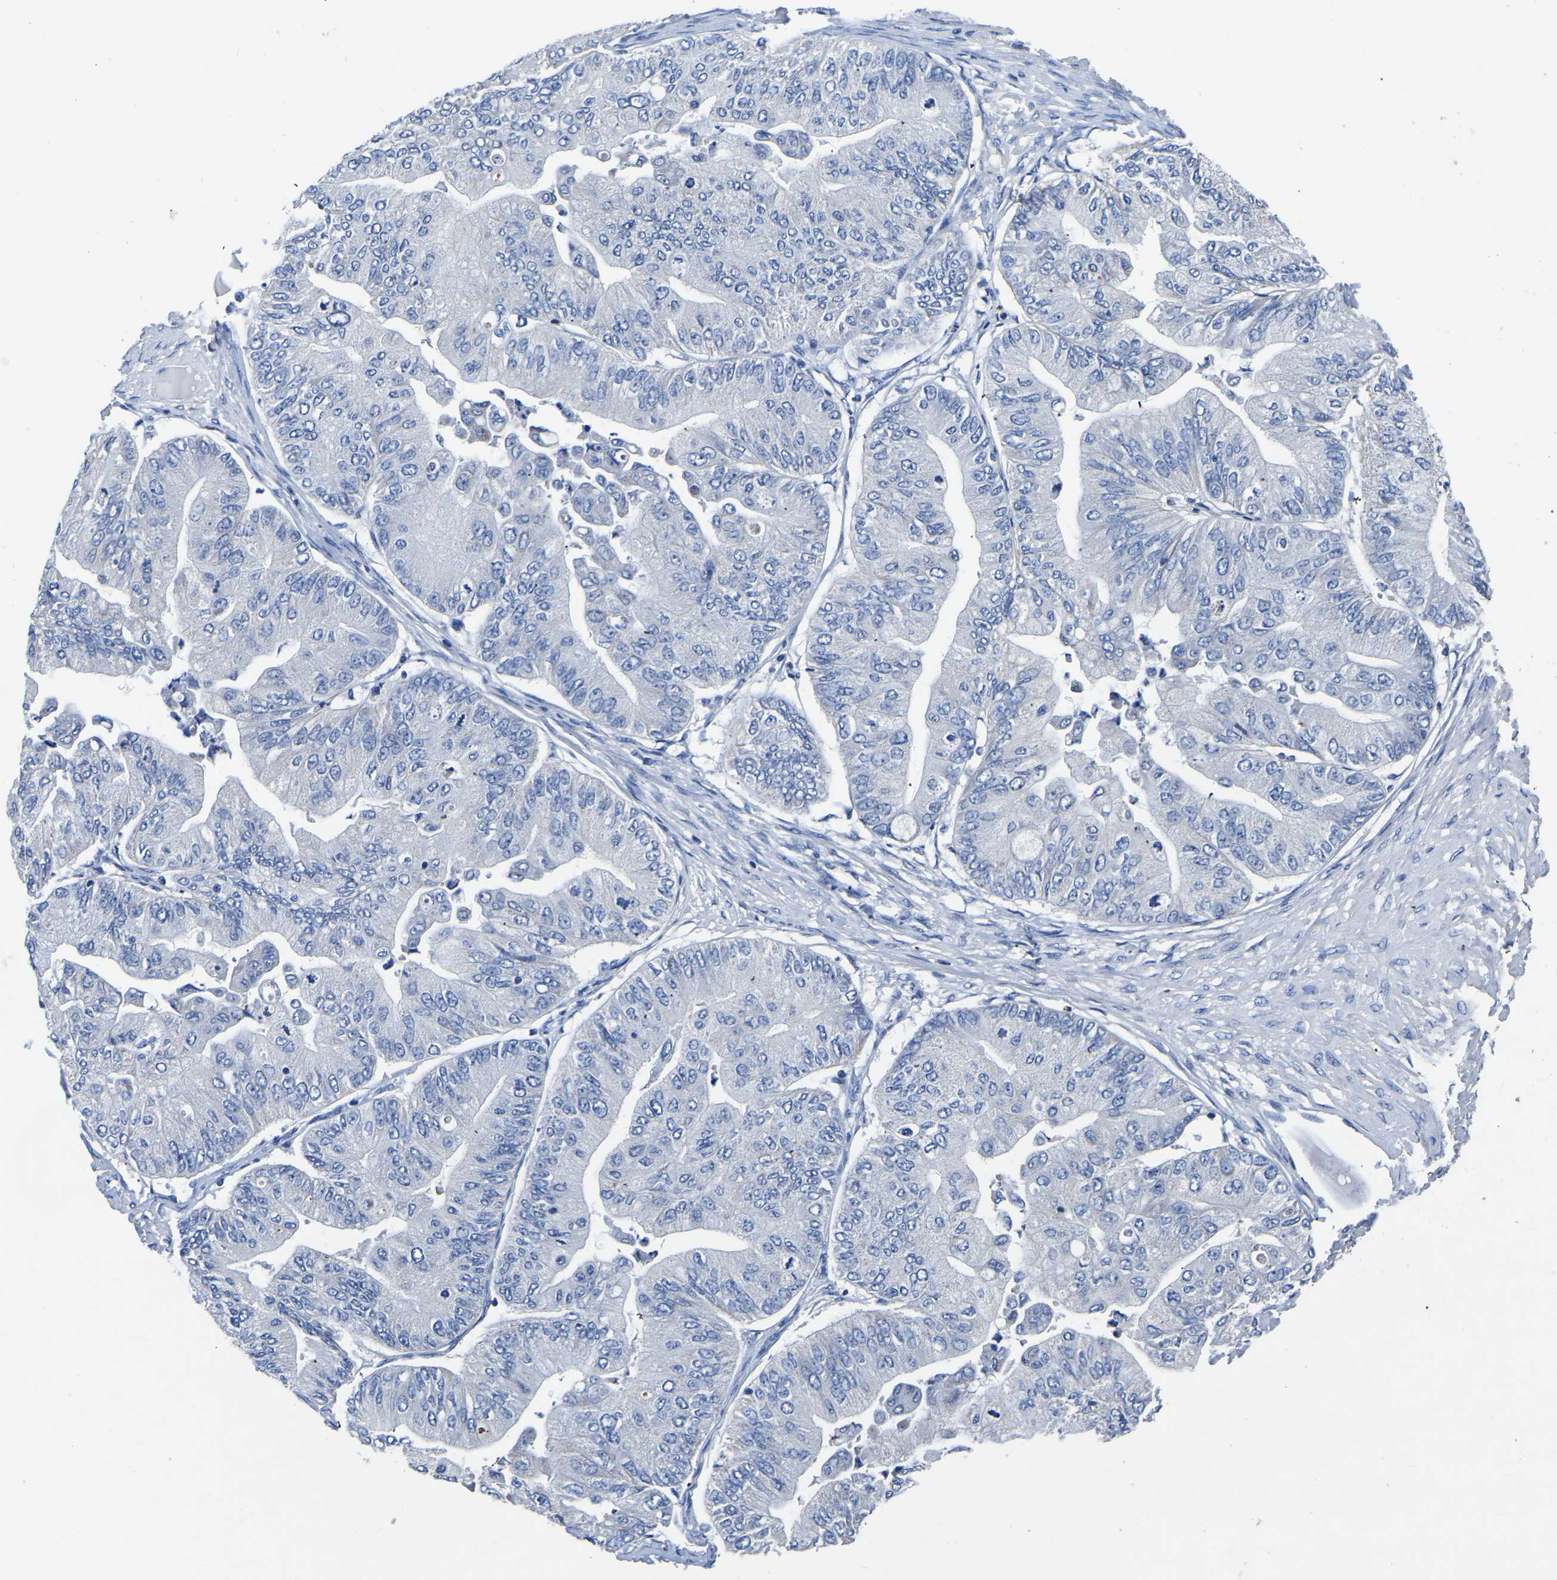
{"staining": {"intensity": "negative", "quantity": "none", "location": "none"}, "tissue": "ovarian cancer", "cell_type": "Tumor cells", "image_type": "cancer", "snomed": [{"axis": "morphology", "description": "Cystadenocarcinoma, mucinous, NOS"}, {"axis": "topography", "description": "Ovary"}], "caption": "High power microscopy image of an immunohistochemistry (IHC) histopathology image of ovarian cancer, revealing no significant expression in tumor cells. Brightfield microscopy of immunohistochemistry stained with DAB (3,3'-diaminobenzidine) (brown) and hematoxylin (blue), captured at high magnification.", "gene": "FGD5", "patient": {"sex": "female", "age": 61}}